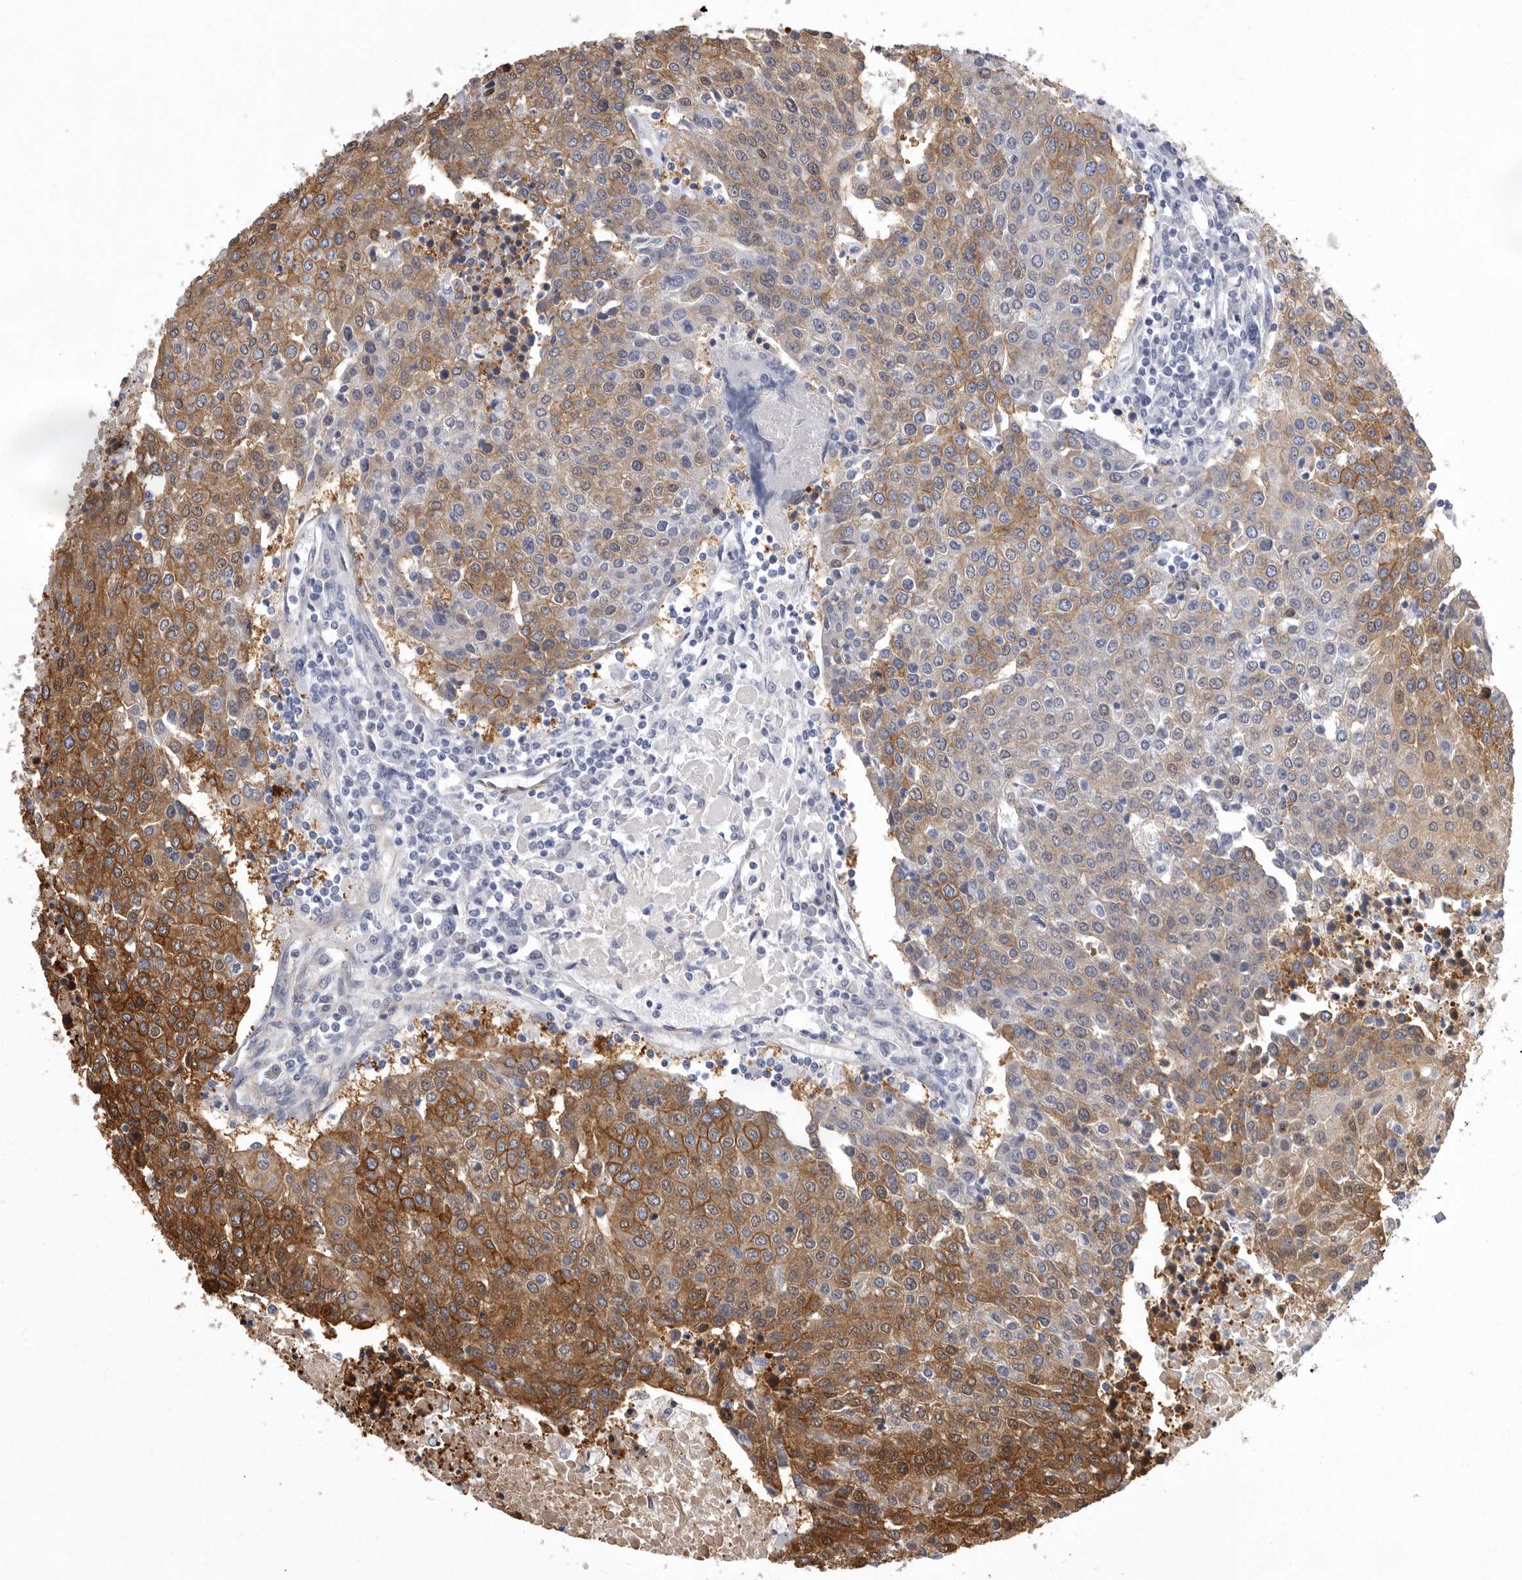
{"staining": {"intensity": "strong", "quantity": "25%-75%", "location": "cytoplasmic/membranous"}, "tissue": "urothelial cancer", "cell_type": "Tumor cells", "image_type": "cancer", "snomed": [{"axis": "morphology", "description": "Urothelial carcinoma, High grade"}, {"axis": "topography", "description": "Urinary bladder"}], "caption": "Protein staining of urothelial cancer tissue exhibits strong cytoplasmic/membranous staining in about 25%-75% of tumor cells.", "gene": "ENAH", "patient": {"sex": "female", "age": 85}}